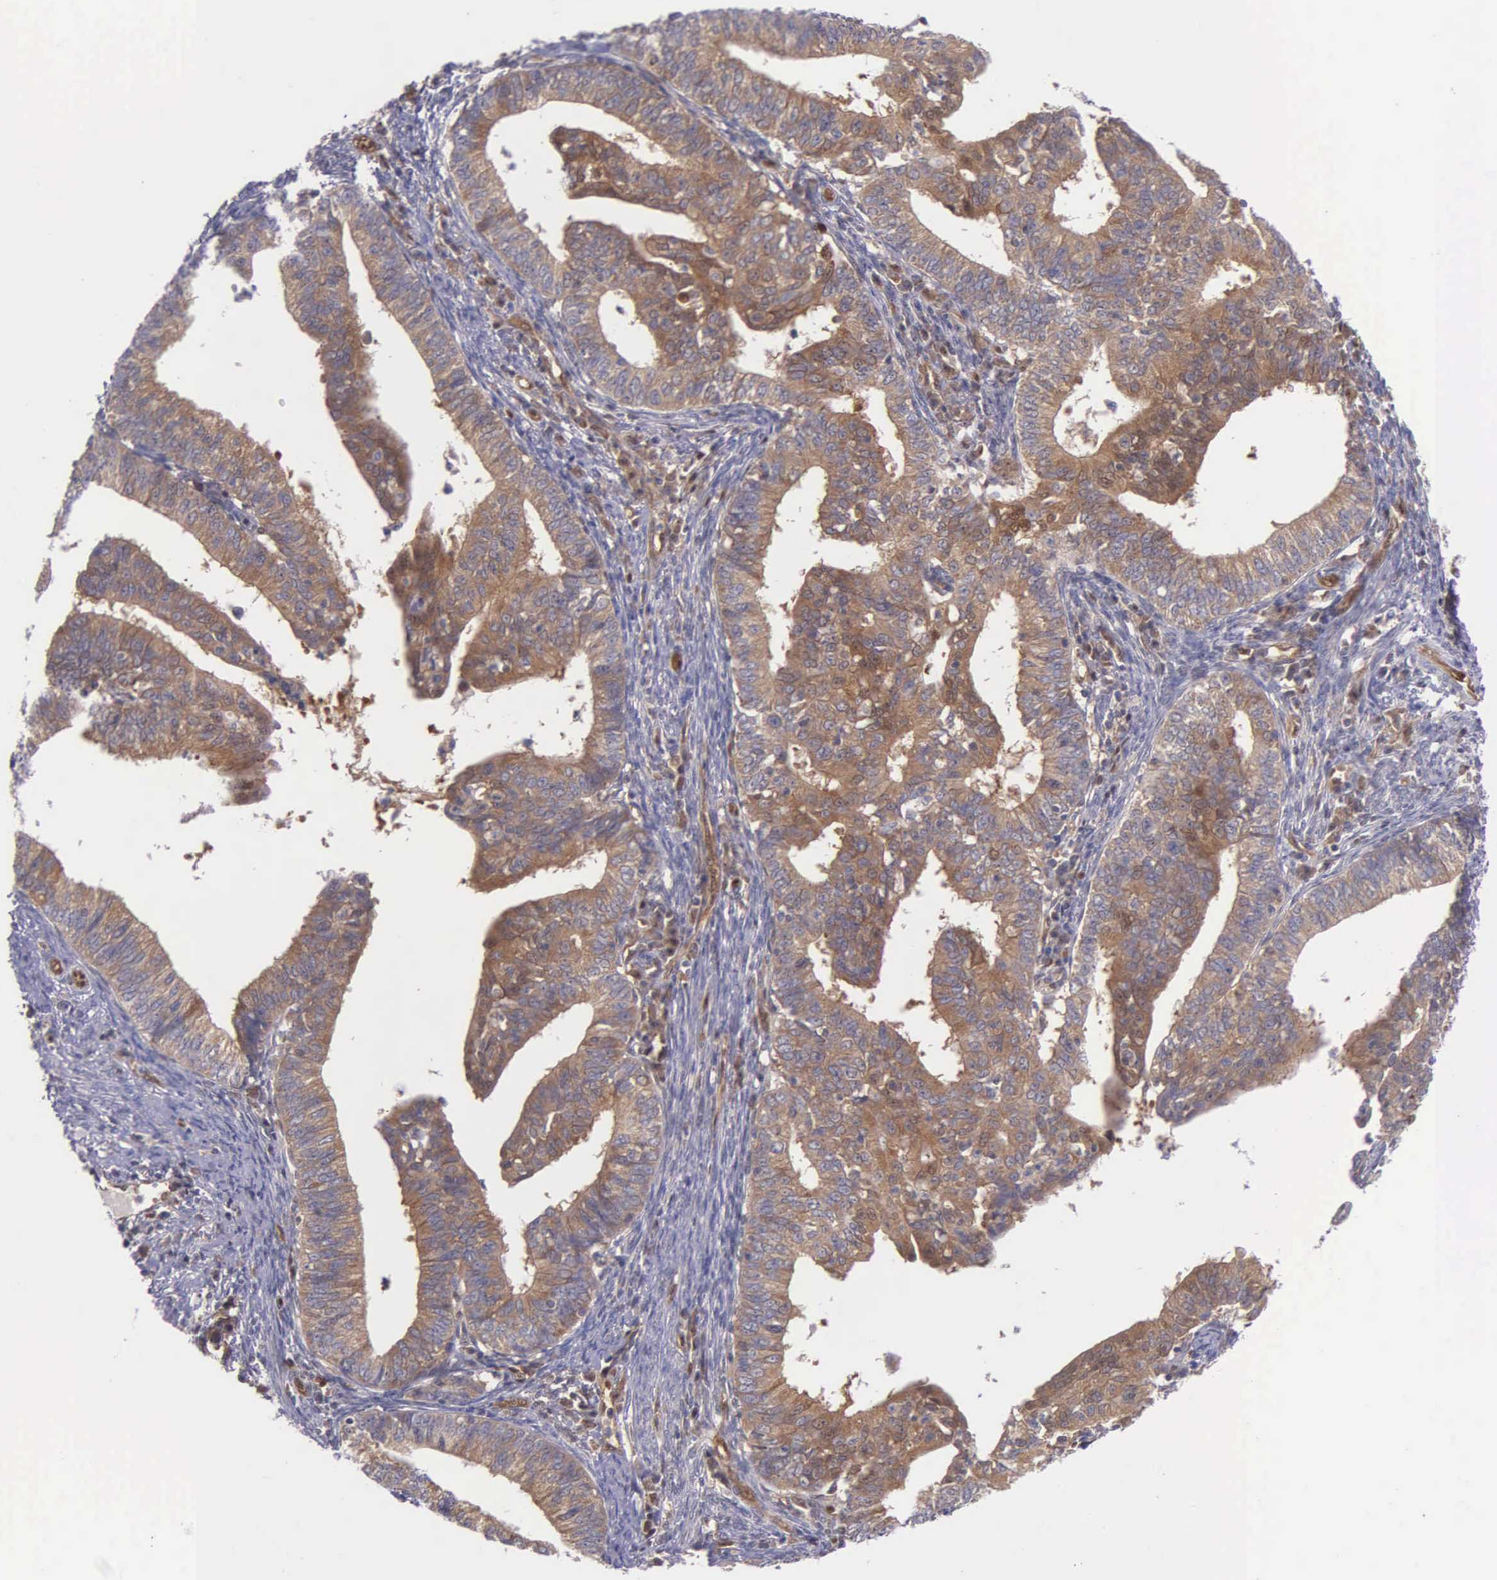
{"staining": {"intensity": "moderate", "quantity": ">75%", "location": "cytoplasmic/membranous,nuclear"}, "tissue": "endometrial cancer", "cell_type": "Tumor cells", "image_type": "cancer", "snomed": [{"axis": "morphology", "description": "Adenocarcinoma, NOS"}, {"axis": "topography", "description": "Endometrium"}], "caption": "Endometrial cancer stained with a protein marker demonstrates moderate staining in tumor cells.", "gene": "GMPR2", "patient": {"sex": "female", "age": 66}}